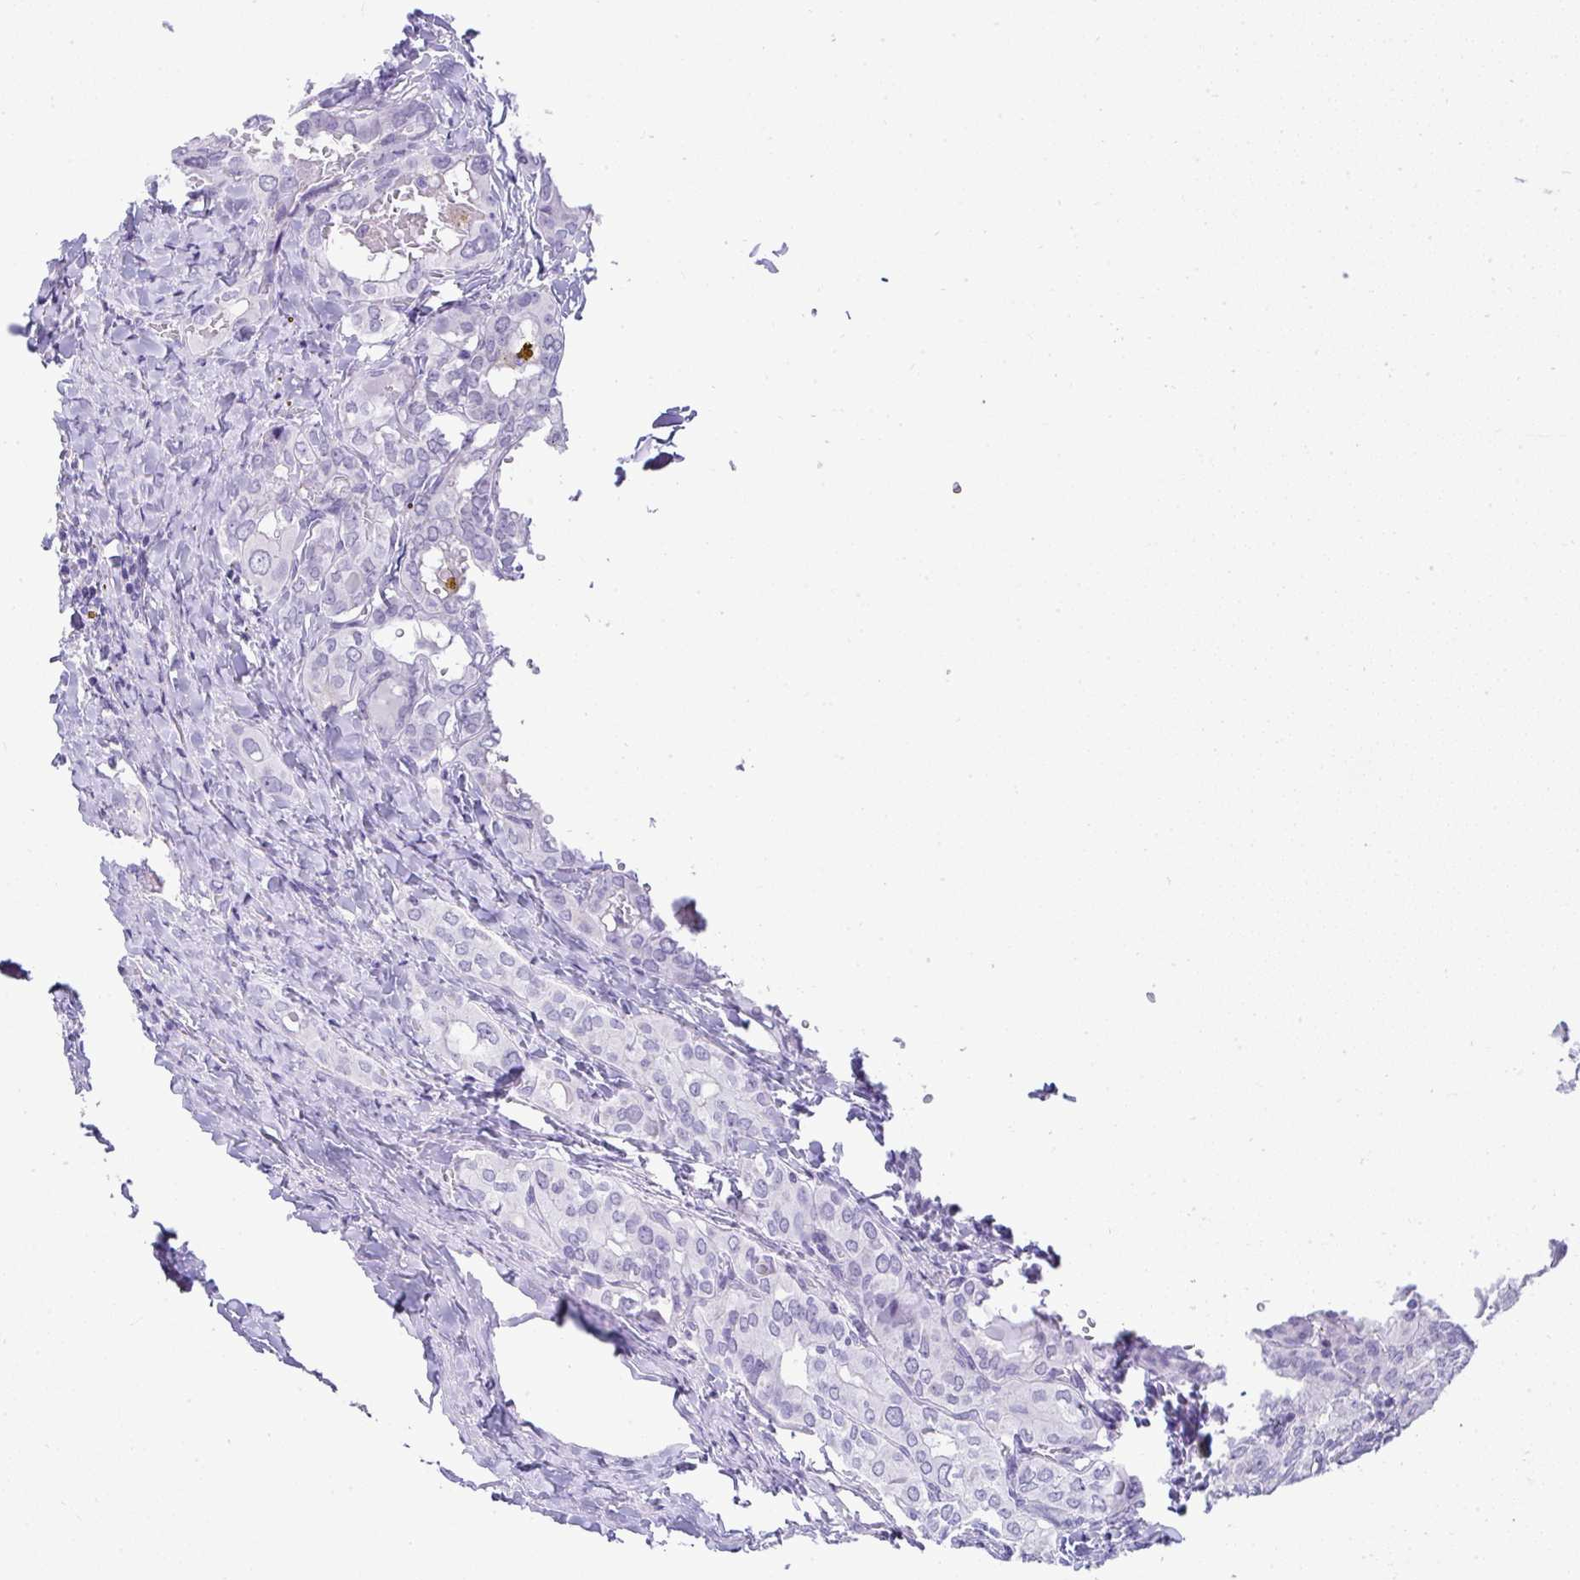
{"staining": {"intensity": "negative", "quantity": "none", "location": "none"}, "tissue": "thyroid cancer", "cell_type": "Tumor cells", "image_type": "cancer", "snomed": [{"axis": "morphology", "description": "Papillary adenocarcinoma, NOS"}, {"axis": "topography", "description": "Thyroid gland"}], "caption": "Tumor cells are negative for protein expression in human thyroid papillary adenocarcinoma. (Immunohistochemistry, brightfield microscopy, high magnification).", "gene": "RNF183", "patient": {"sex": "female", "age": 46}}